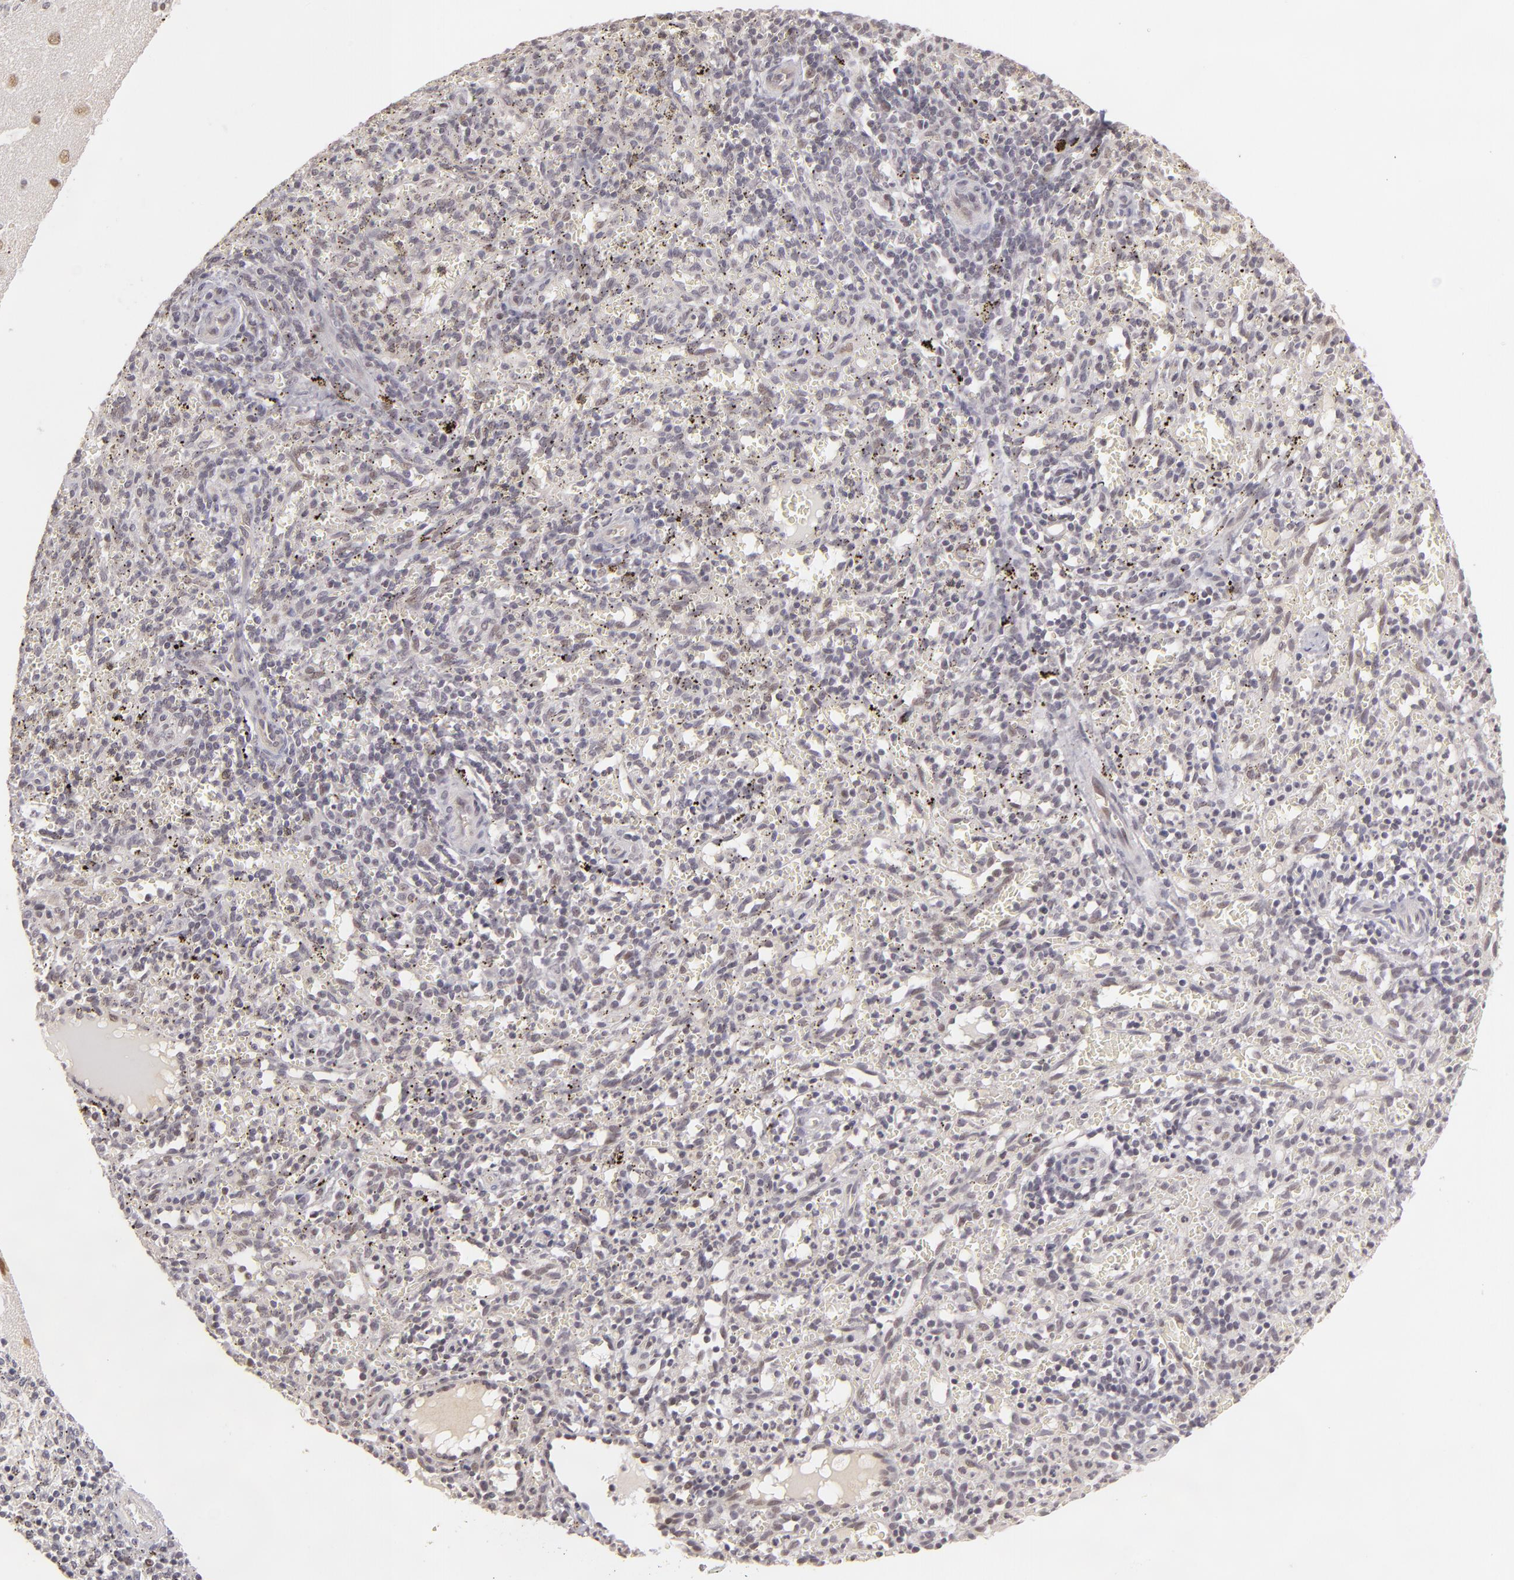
{"staining": {"intensity": "negative", "quantity": "none", "location": "none"}, "tissue": "spleen", "cell_type": "Cells in red pulp", "image_type": "normal", "snomed": [{"axis": "morphology", "description": "Normal tissue, NOS"}, {"axis": "topography", "description": "Spleen"}], "caption": "Immunohistochemical staining of unremarkable spleen reveals no significant positivity in cells in red pulp.", "gene": "RARB", "patient": {"sex": "female", "age": 10}}